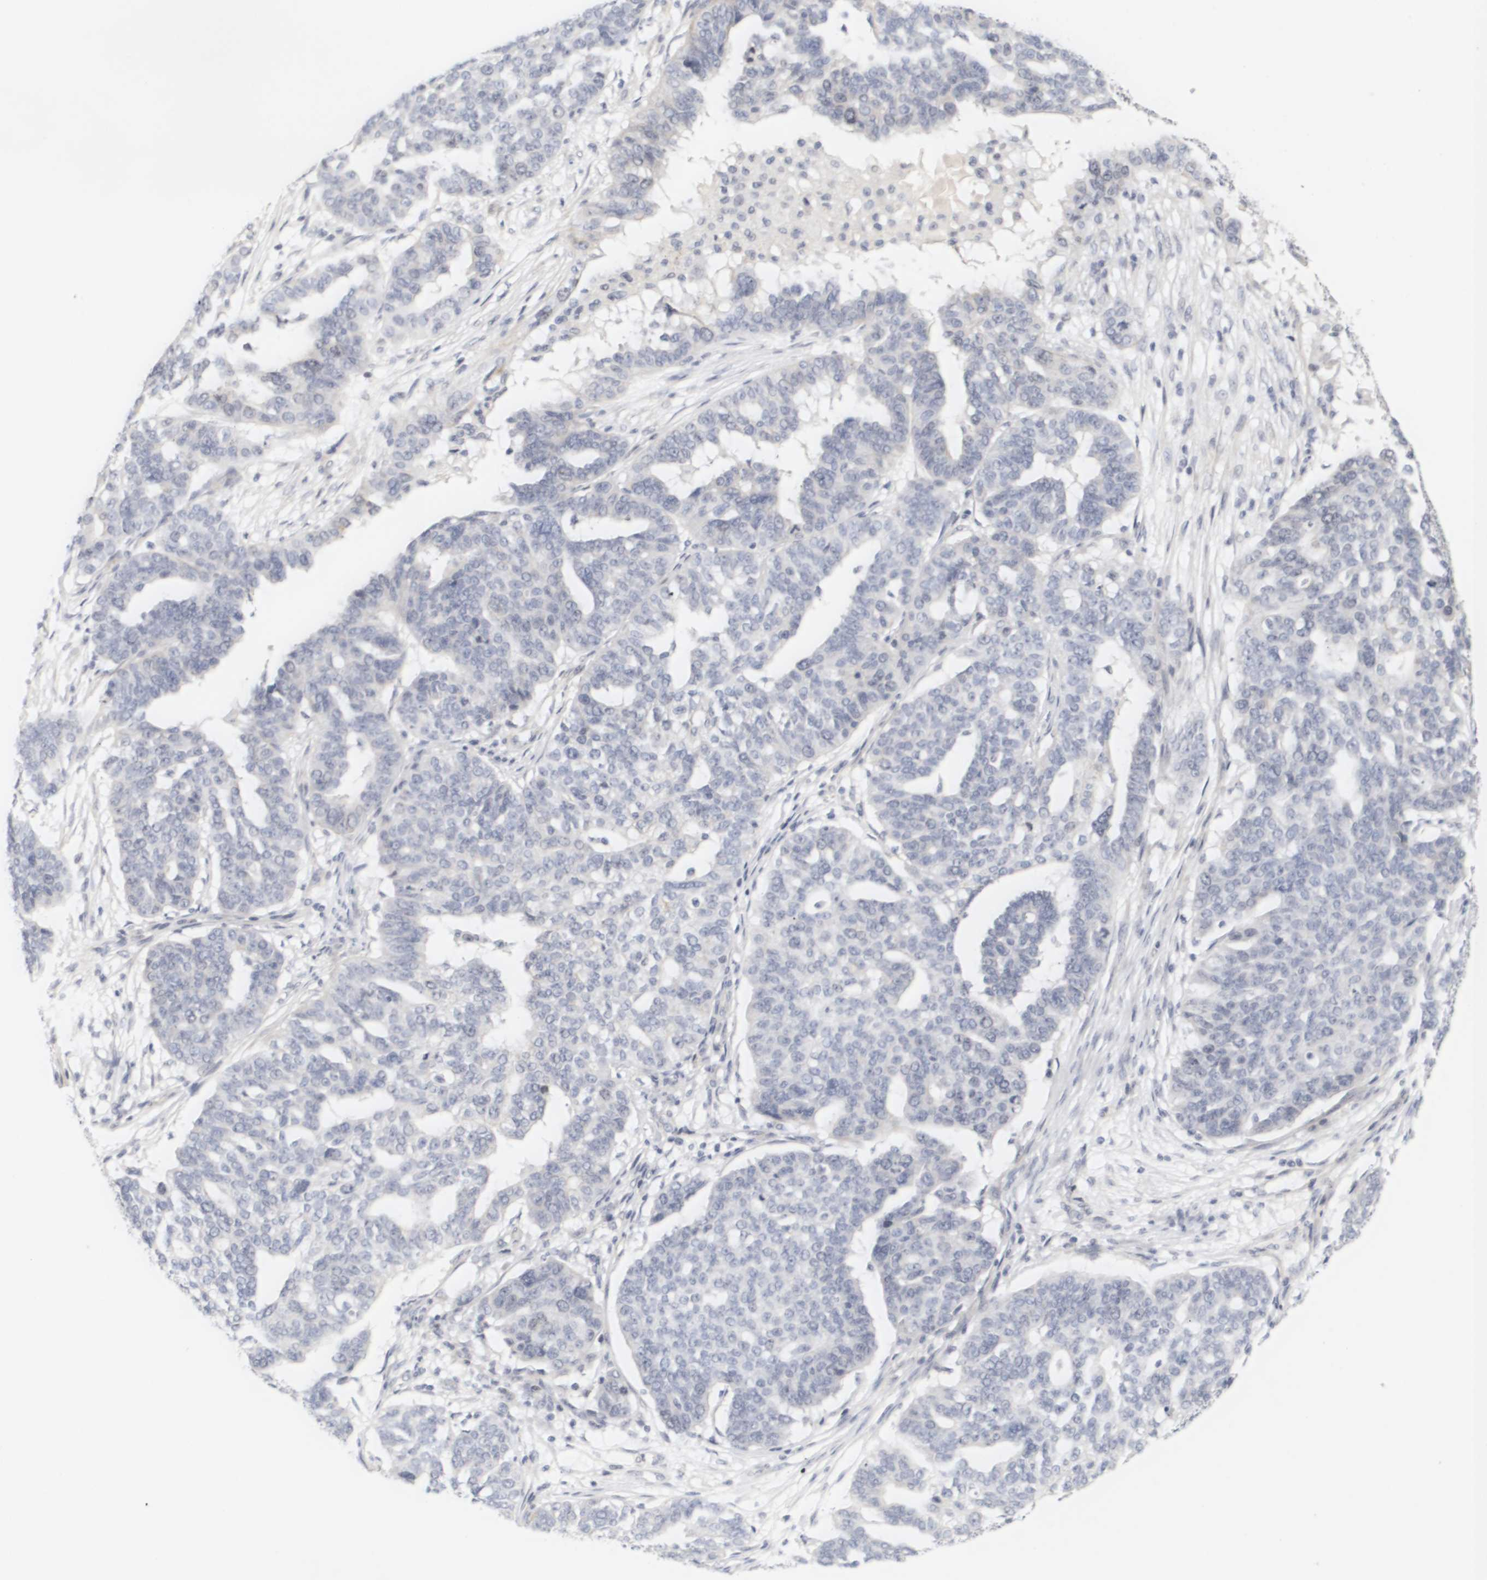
{"staining": {"intensity": "negative", "quantity": "none", "location": "none"}, "tissue": "ovarian cancer", "cell_type": "Tumor cells", "image_type": "cancer", "snomed": [{"axis": "morphology", "description": "Cystadenocarcinoma, serous, NOS"}, {"axis": "topography", "description": "Ovary"}], "caption": "Human ovarian serous cystadenocarcinoma stained for a protein using immunohistochemistry shows no positivity in tumor cells.", "gene": "CYB561", "patient": {"sex": "female", "age": 59}}